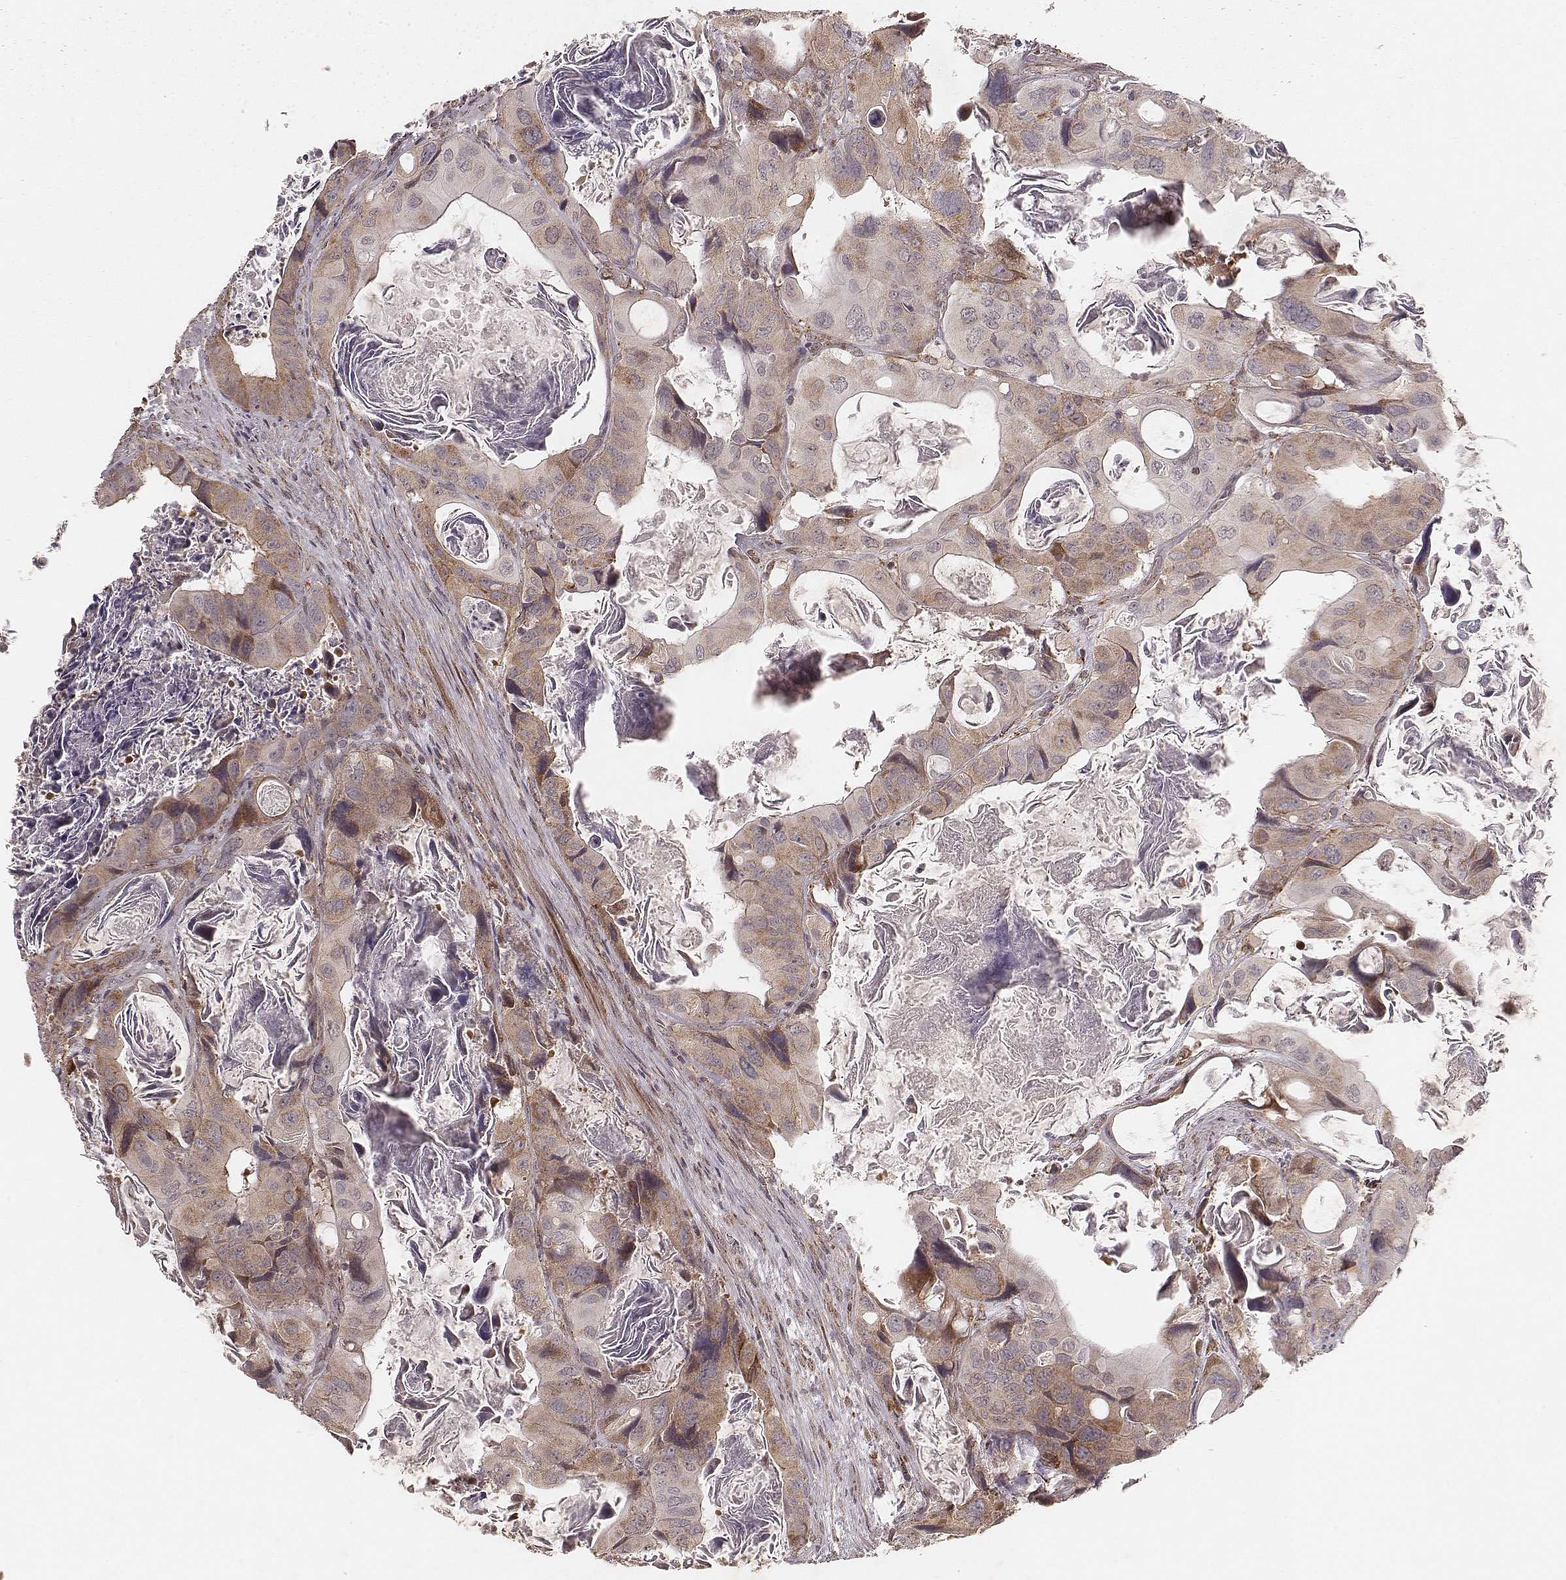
{"staining": {"intensity": "weak", "quantity": ">75%", "location": "cytoplasmic/membranous"}, "tissue": "colorectal cancer", "cell_type": "Tumor cells", "image_type": "cancer", "snomed": [{"axis": "morphology", "description": "Adenocarcinoma, NOS"}, {"axis": "topography", "description": "Rectum"}], "caption": "Human colorectal cancer stained for a protein (brown) shows weak cytoplasmic/membranous positive staining in about >75% of tumor cells.", "gene": "NDUFA7", "patient": {"sex": "male", "age": 64}}